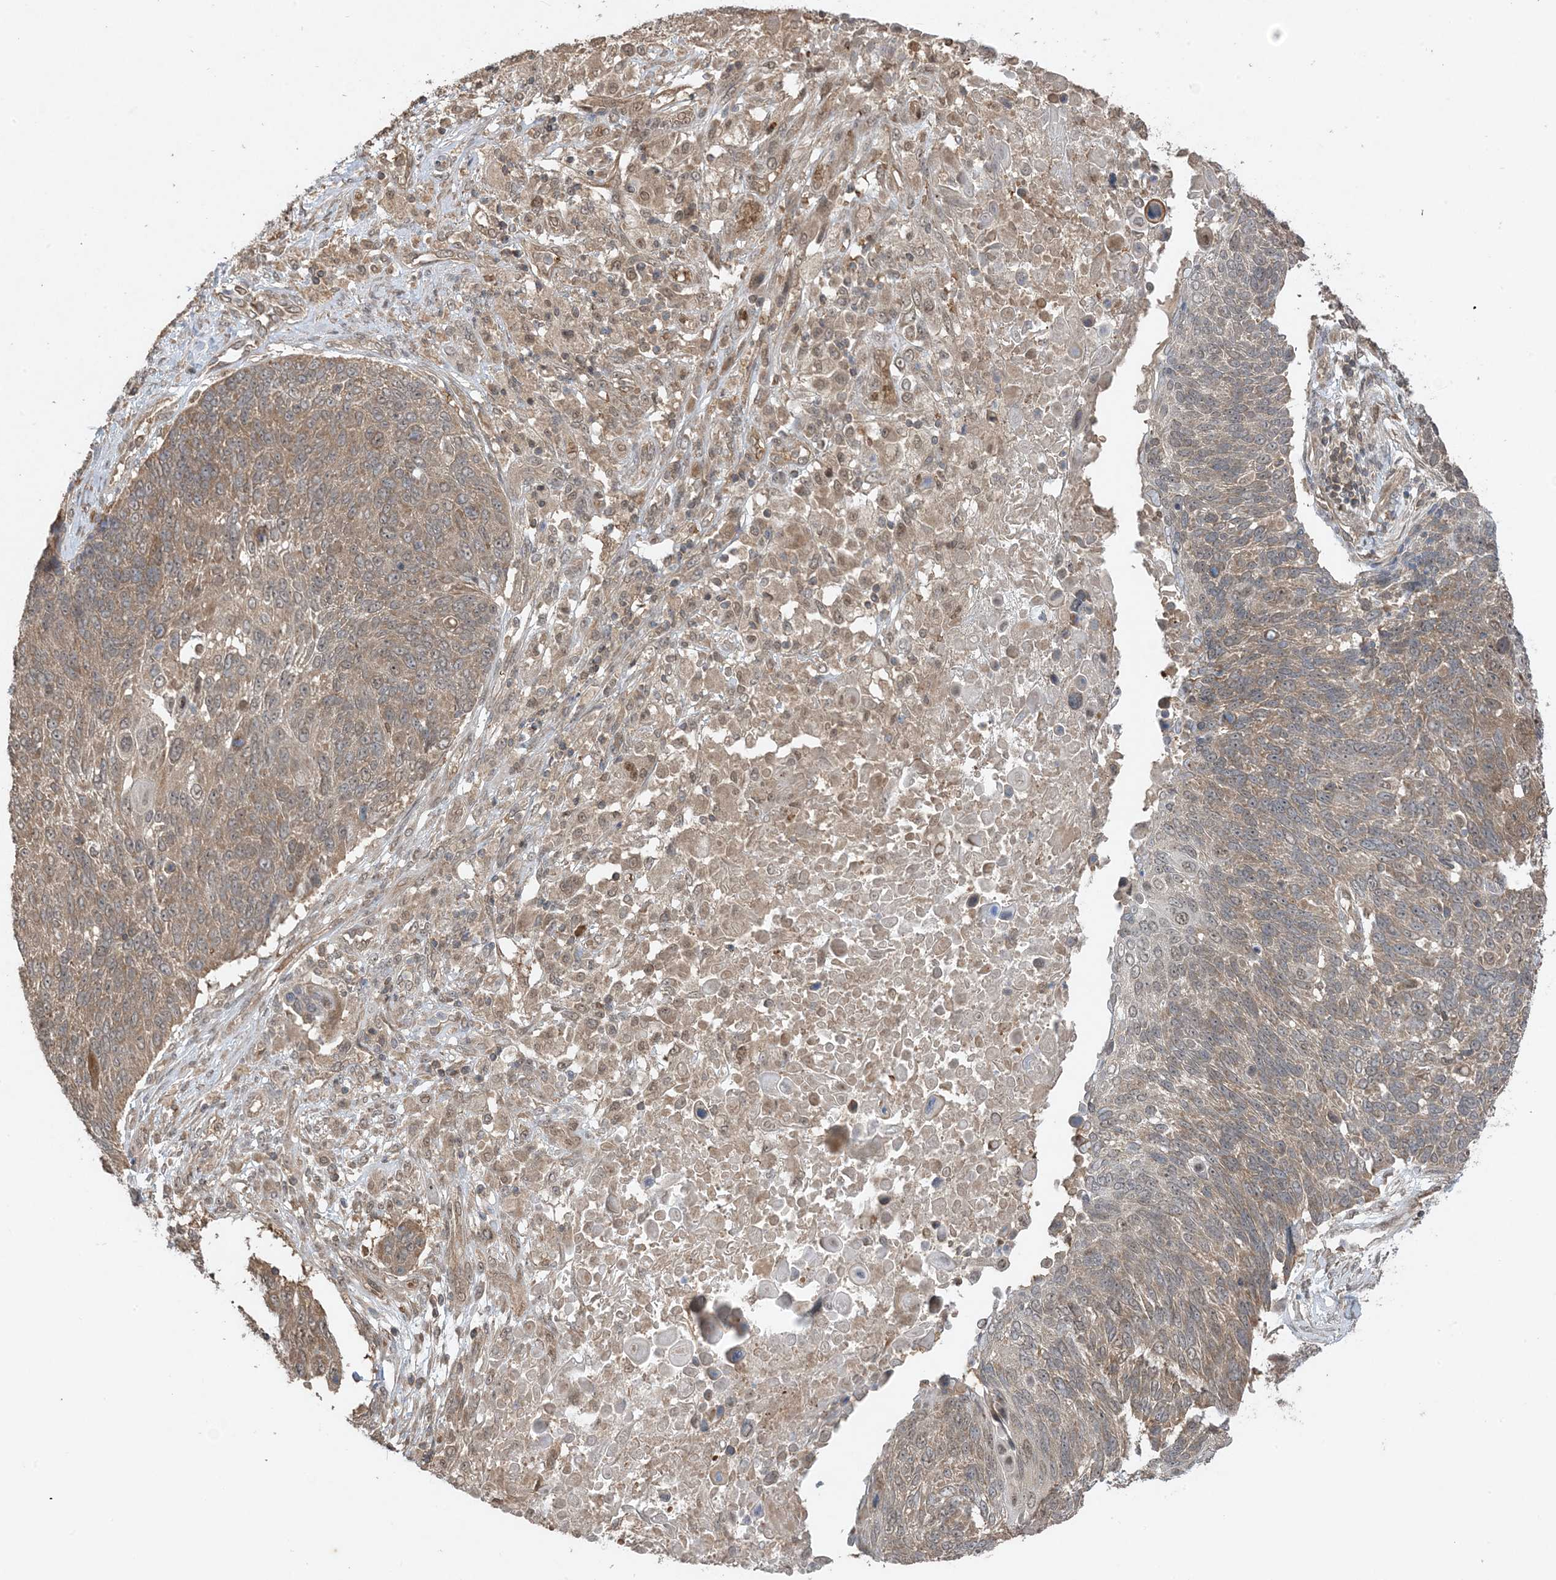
{"staining": {"intensity": "weak", "quantity": ">75%", "location": "cytoplasmic/membranous"}, "tissue": "lung cancer", "cell_type": "Tumor cells", "image_type": "cancer", "snomed": [{"axis": "morphology", "description": "Squamous cell carcinoma, NOS"}, {"axis": "topography", "description": "Lung"}], "caption": "A brown stain labels weak cytoplasmic/membranous staining of a protein in lung cancer tumor cells.", "gene": "PUSL1", "patient": {"sex": "male", "age": 66}}